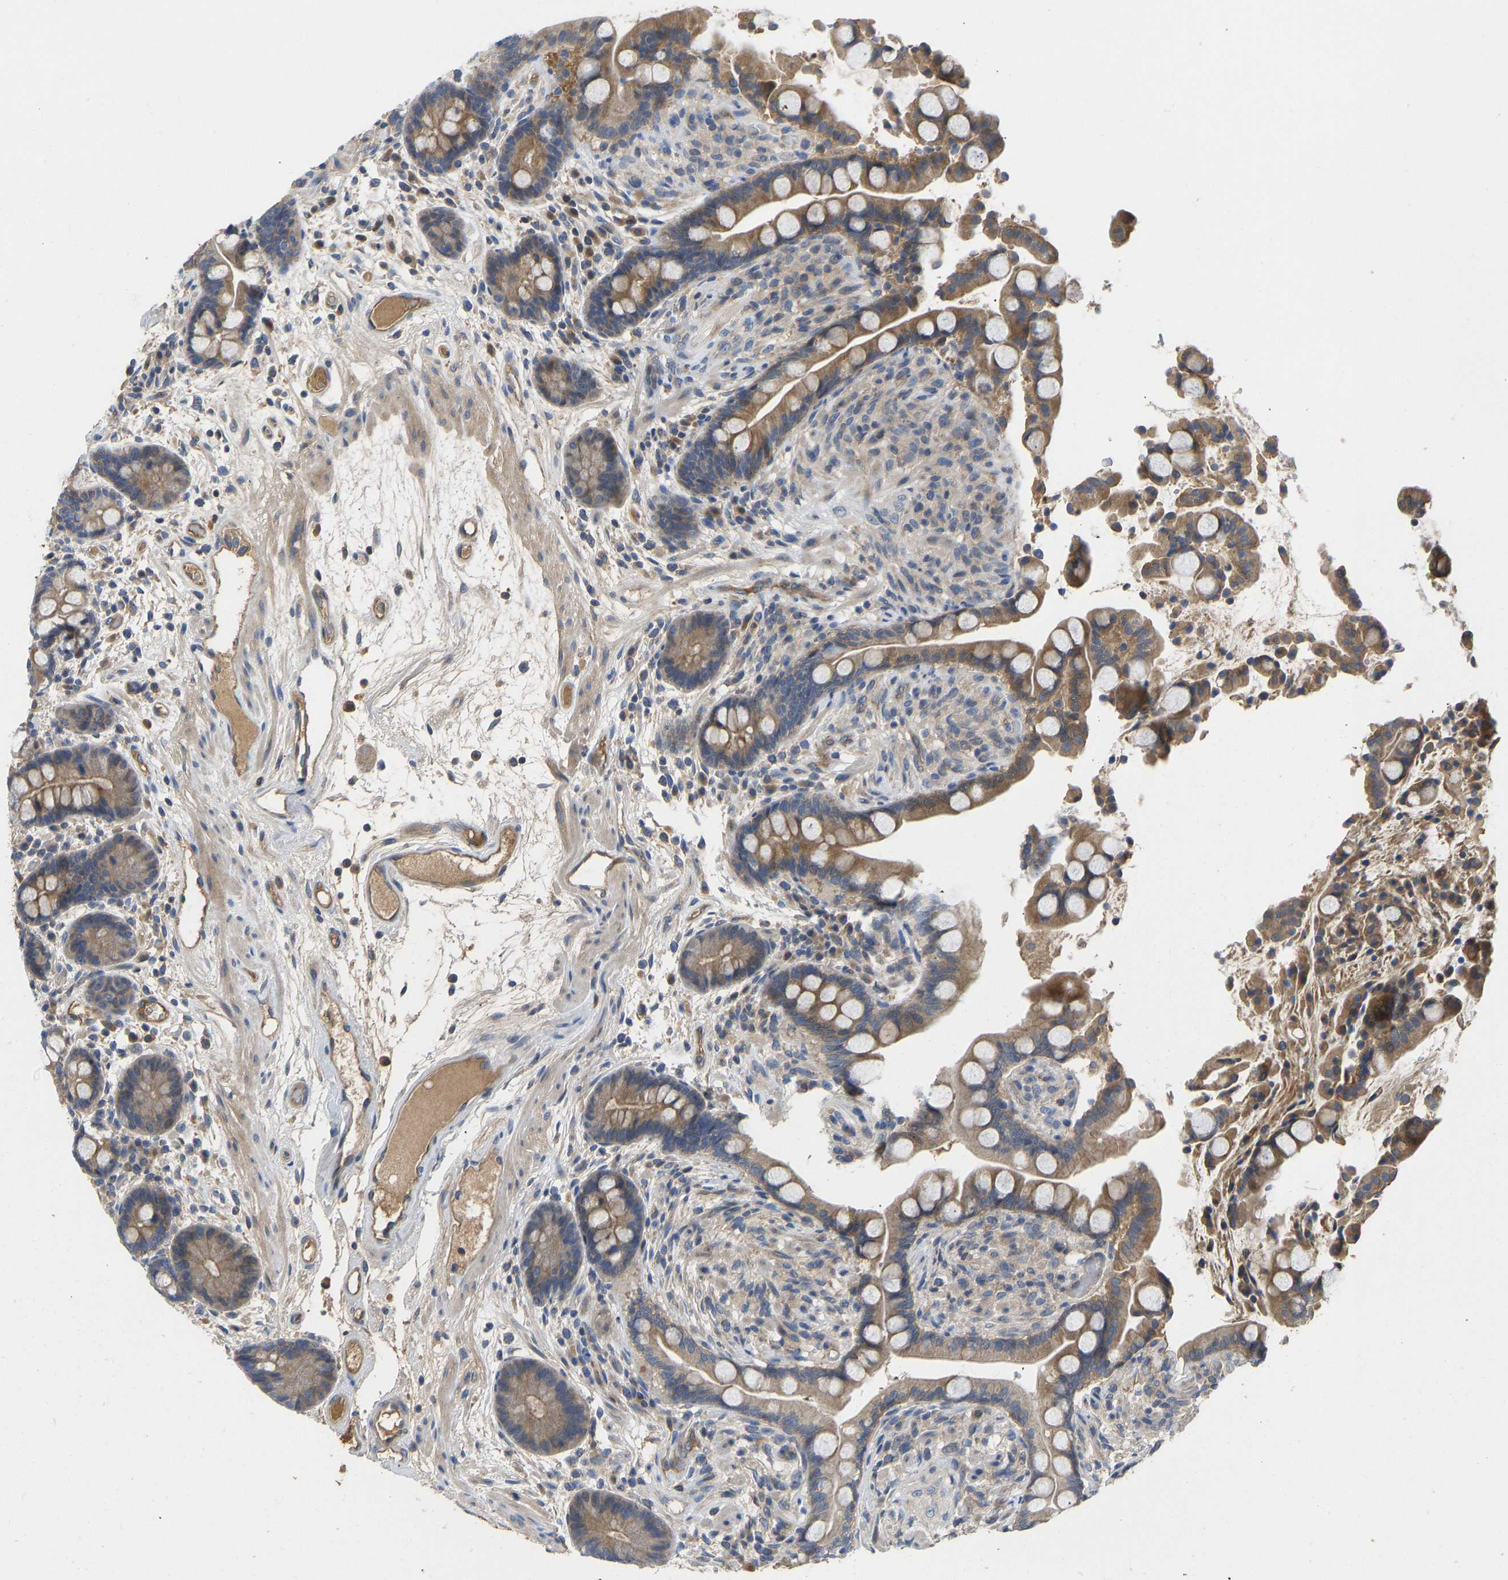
{"staining": {"intensity": "moderate", "quantity": "25%-75%", "location": "cytoplasmic/membranous"}, "tissue": "colon", "cell_type": "Endothelial cells", "image_type": "normal", "snomed": [{"axis": "morphology", "description": "Normal tissue, NOS"}, {"axis": "topography", "description": "Colon"}], "caption": "Immunohistochemical staining of benign human colon reveals moderate cytoplasmic/membranous protein expression in approximately 25%-75% of endothelial cells. (DAB (3,3'-diaminobenzidine) IHC with brightfield microscopy, high magnification).", "gene": "VCPKMT", "patient": {"sex": "male", "age": 73}}